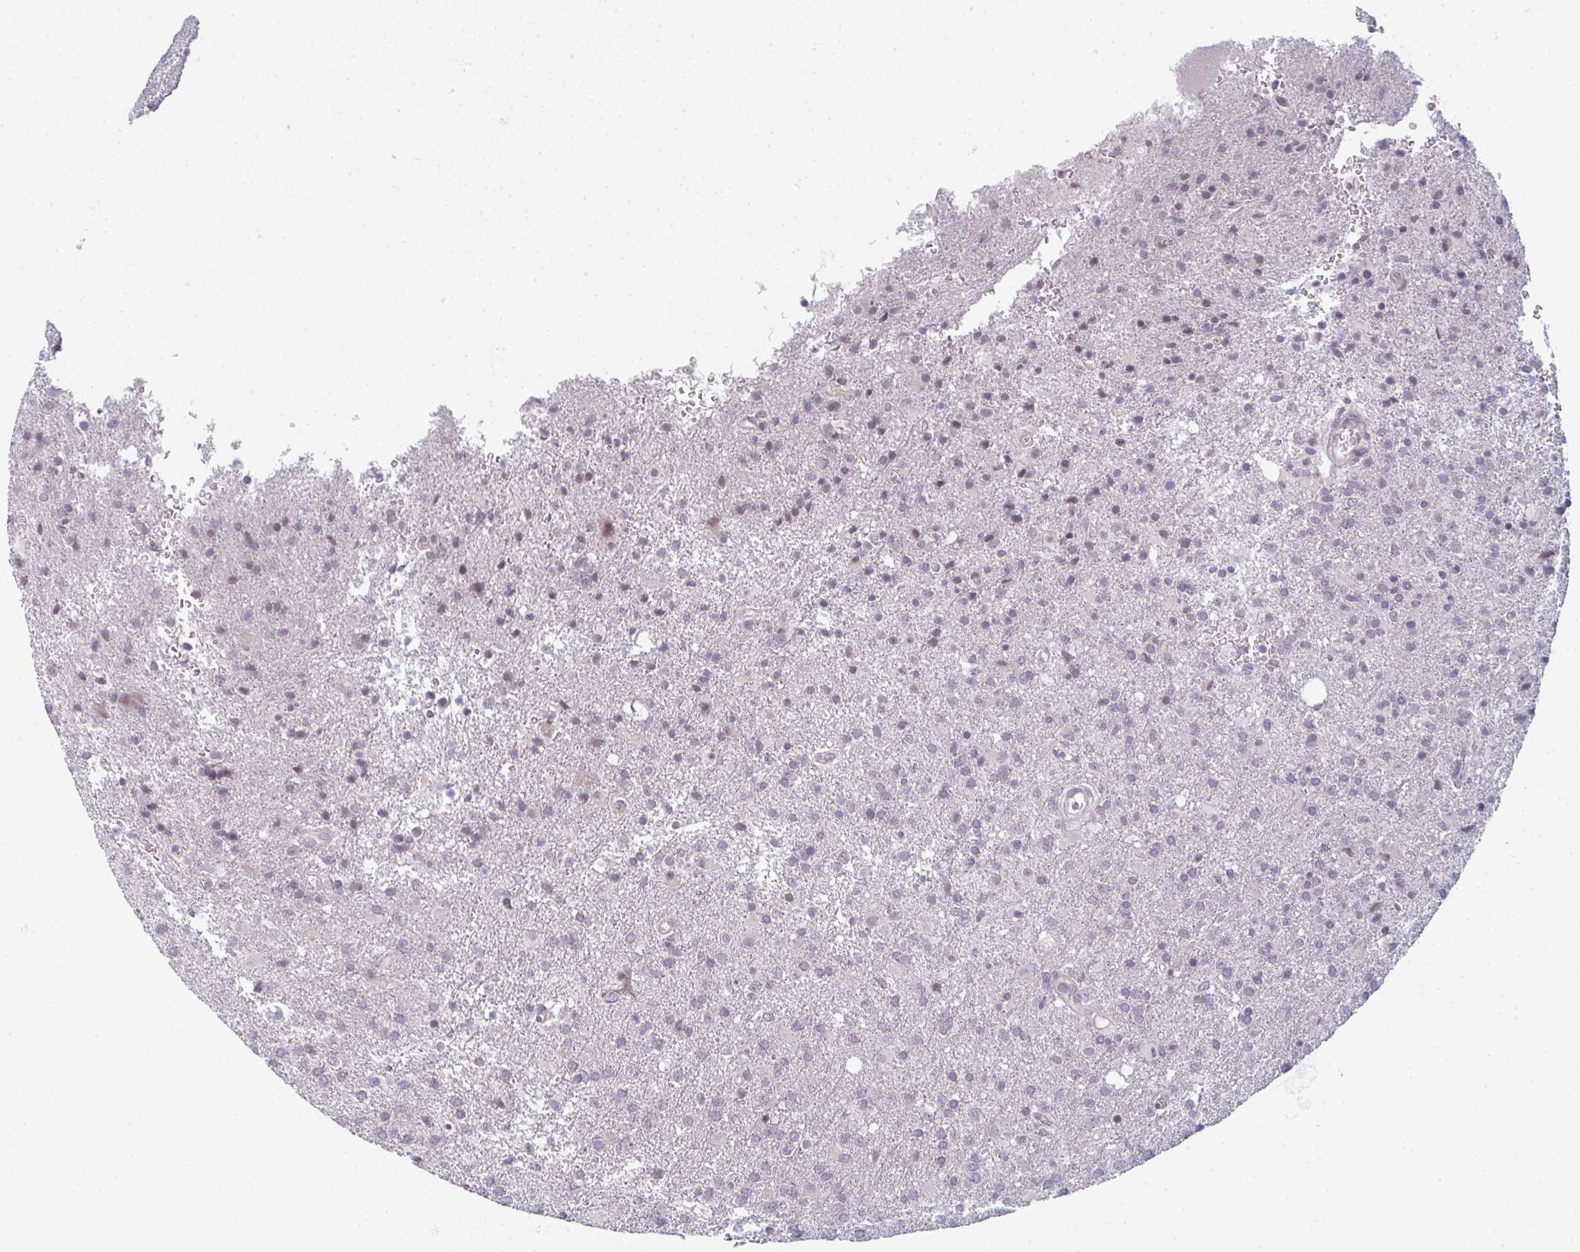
{"staining": {"intensity": "weak", "quantity": "<25%", "location": "nuclear"}, "tissue": "glioma", "cell_type": "Tumor cells", "image_type": "cancer", "snomed": [{"axis": "morphology", "description": "Glioma, malignant, High grade"}, {"axis": "topography", "description": "Brain"}], "caption": "Immunohistochemistry (IHC) of human malignant high-grade glioma shows no staining in tumor cells.", "gene": "RBBP6", "patient": {"sex": "female", "age": 74}}